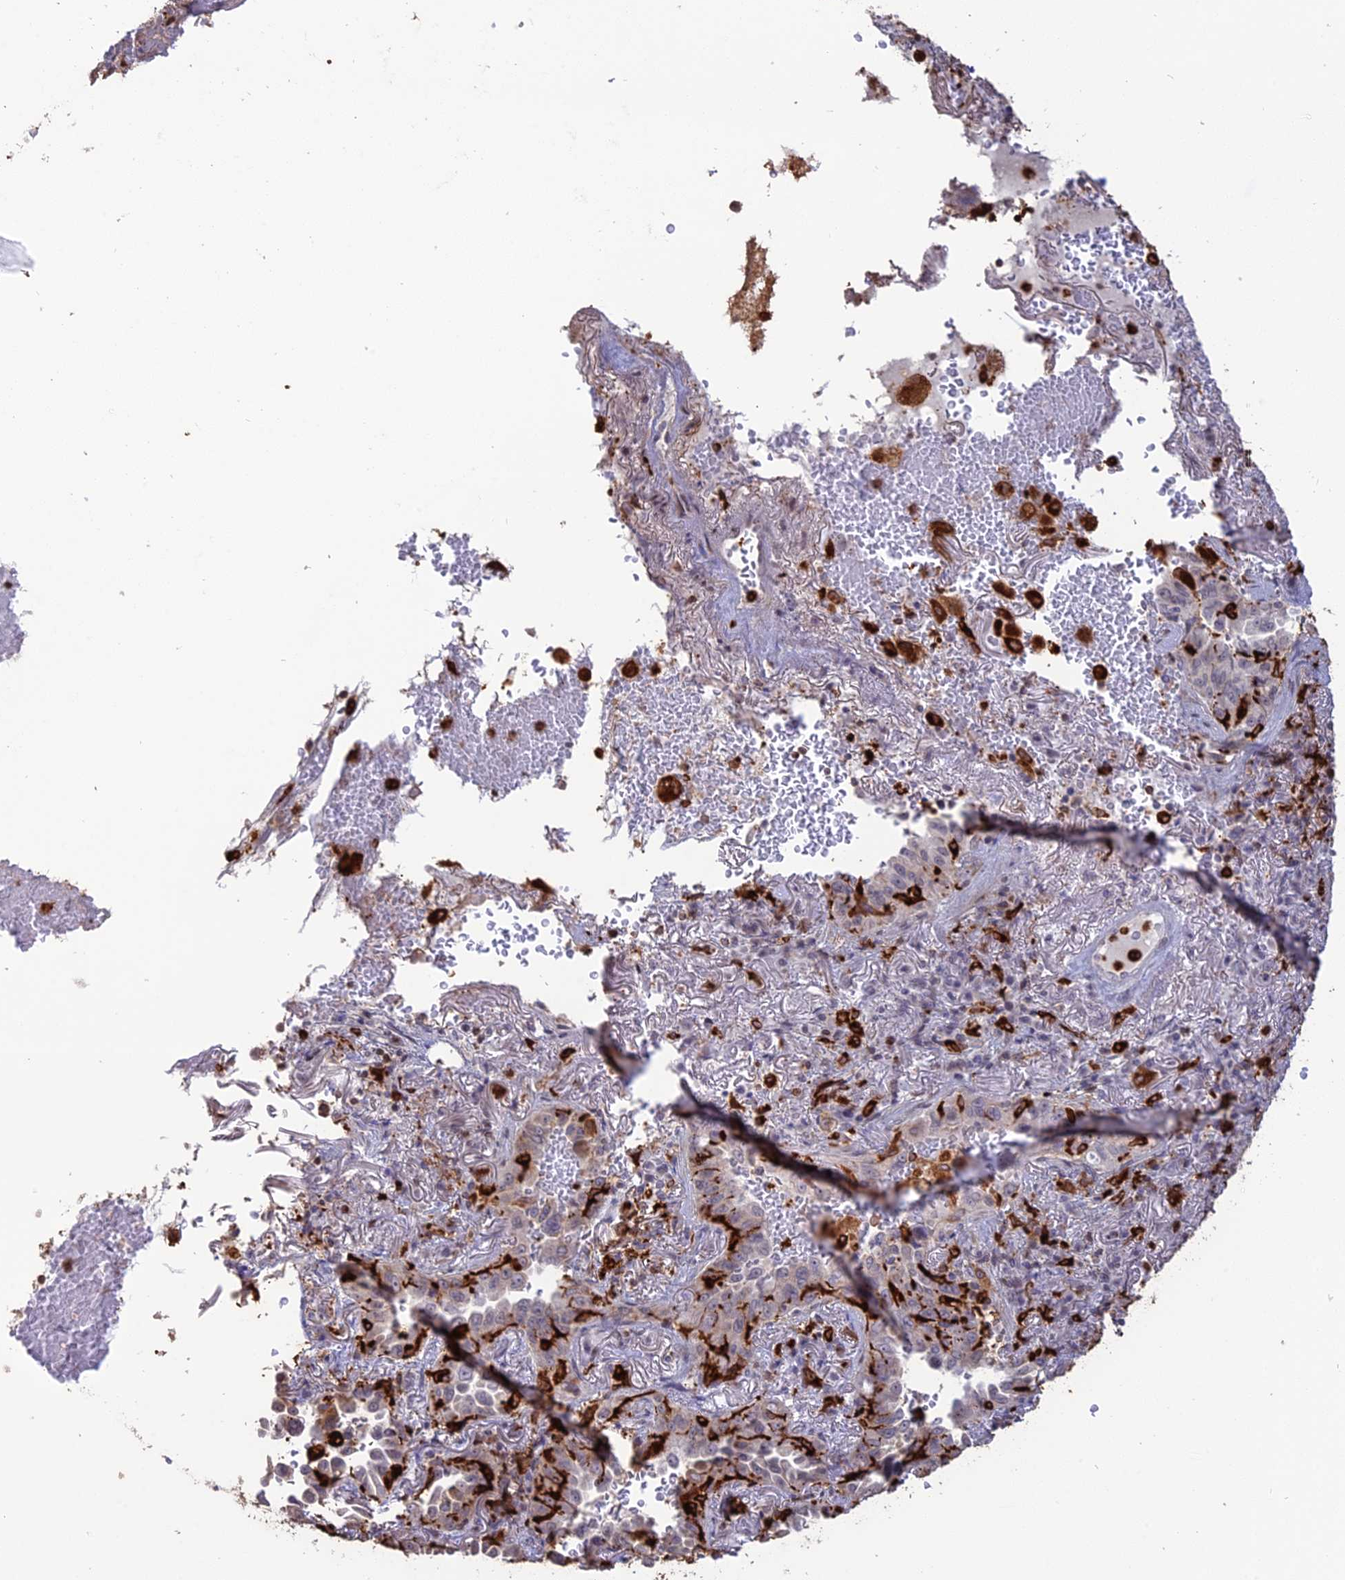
{"staining": {"intensity": "negative", "quantity": "none", "location": "none"}, "tissue": "lung cancer", "cell_type": "Tumor cells", "image_type": "cancer", "snomed": [{"axis": "morphology", "description": "Adenocarcinoma, NOS"}, {"axis": "topography", "description": "Lung"}], "caption": "Human lung cancer stained for a protein using immunohistochemistry (IHC) shows no staining in tumor cells.", "gene": "APOBR", "patient": {"sex": "female", "age": 69}}